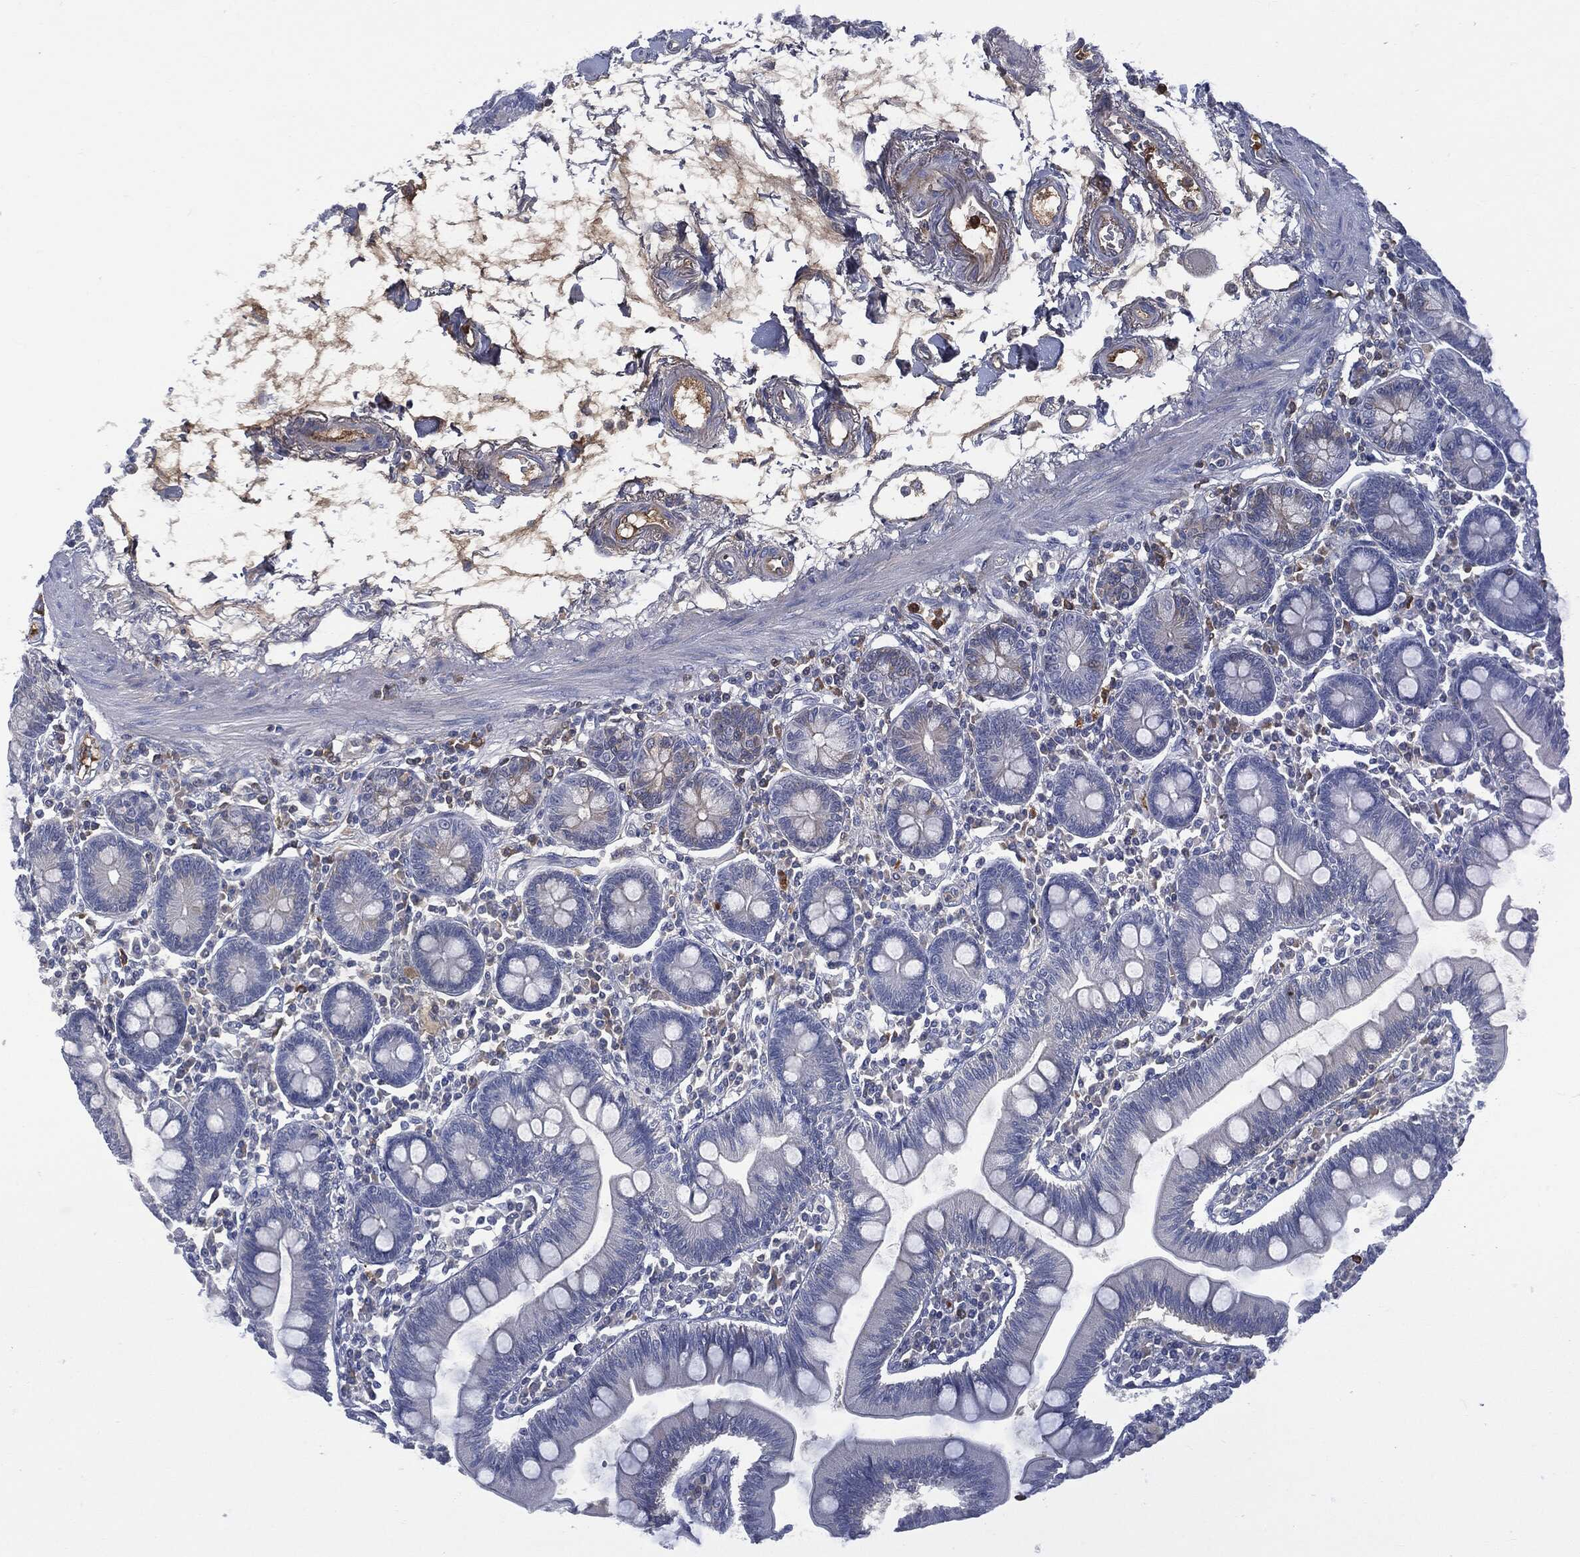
{"staining": {"intensity": "negative", "quantity": "none", "location": "none"}, "tissue": "small intestine", "cell_type": "Glandular cells", "image_type": "normal", "snomed": [{"axis": "morphology", "description": "Normal tissue, NOS"}, {"axis": "topography", "description": "Small intestine"}], "caption": "Immunohistochemistry micrograph of unremarkable small intestine: small intestine stained with DAB (3,3'-diaminobenzidine) demonstrates no significant protein staining in glandular cells.", "gene": "BTK", "patient": {"sex": "male", "age": 88}}